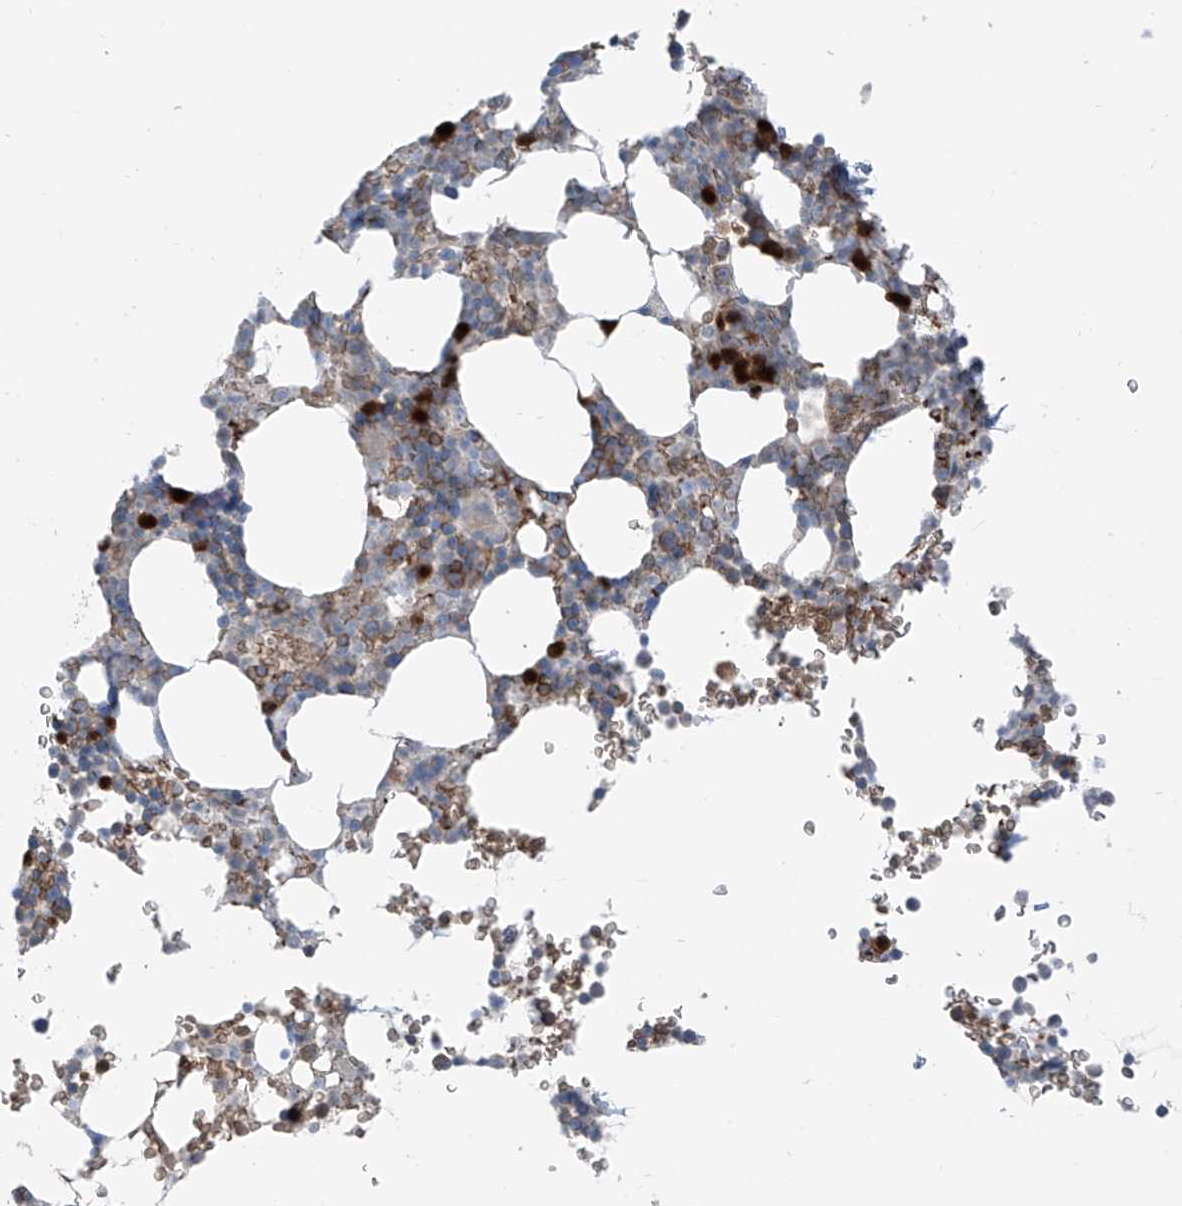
{"staining": {"intensity": "strong", "quantity": "<25%", "location": "cytoplasmic/membranous,nuclear"}, "tissue": "bone marrow", "cell_type": "Hematopoietic cells", "image_type": "normal", "snomed": [{"axis": "morphology", "description": "Normal tissue, NOS"}, {"axis": "topography", "description": "Bone marrow"}], "caption": "Immunohistochemistry (IHC) of benign bone marrow demonstrates medium levels of strong cytoplasmic/membranous,nuclear staining in approximately <25% of hematopoietic cells.", "gene": "SLC12A6", "patient": {"sex": "male", "age": 58}}